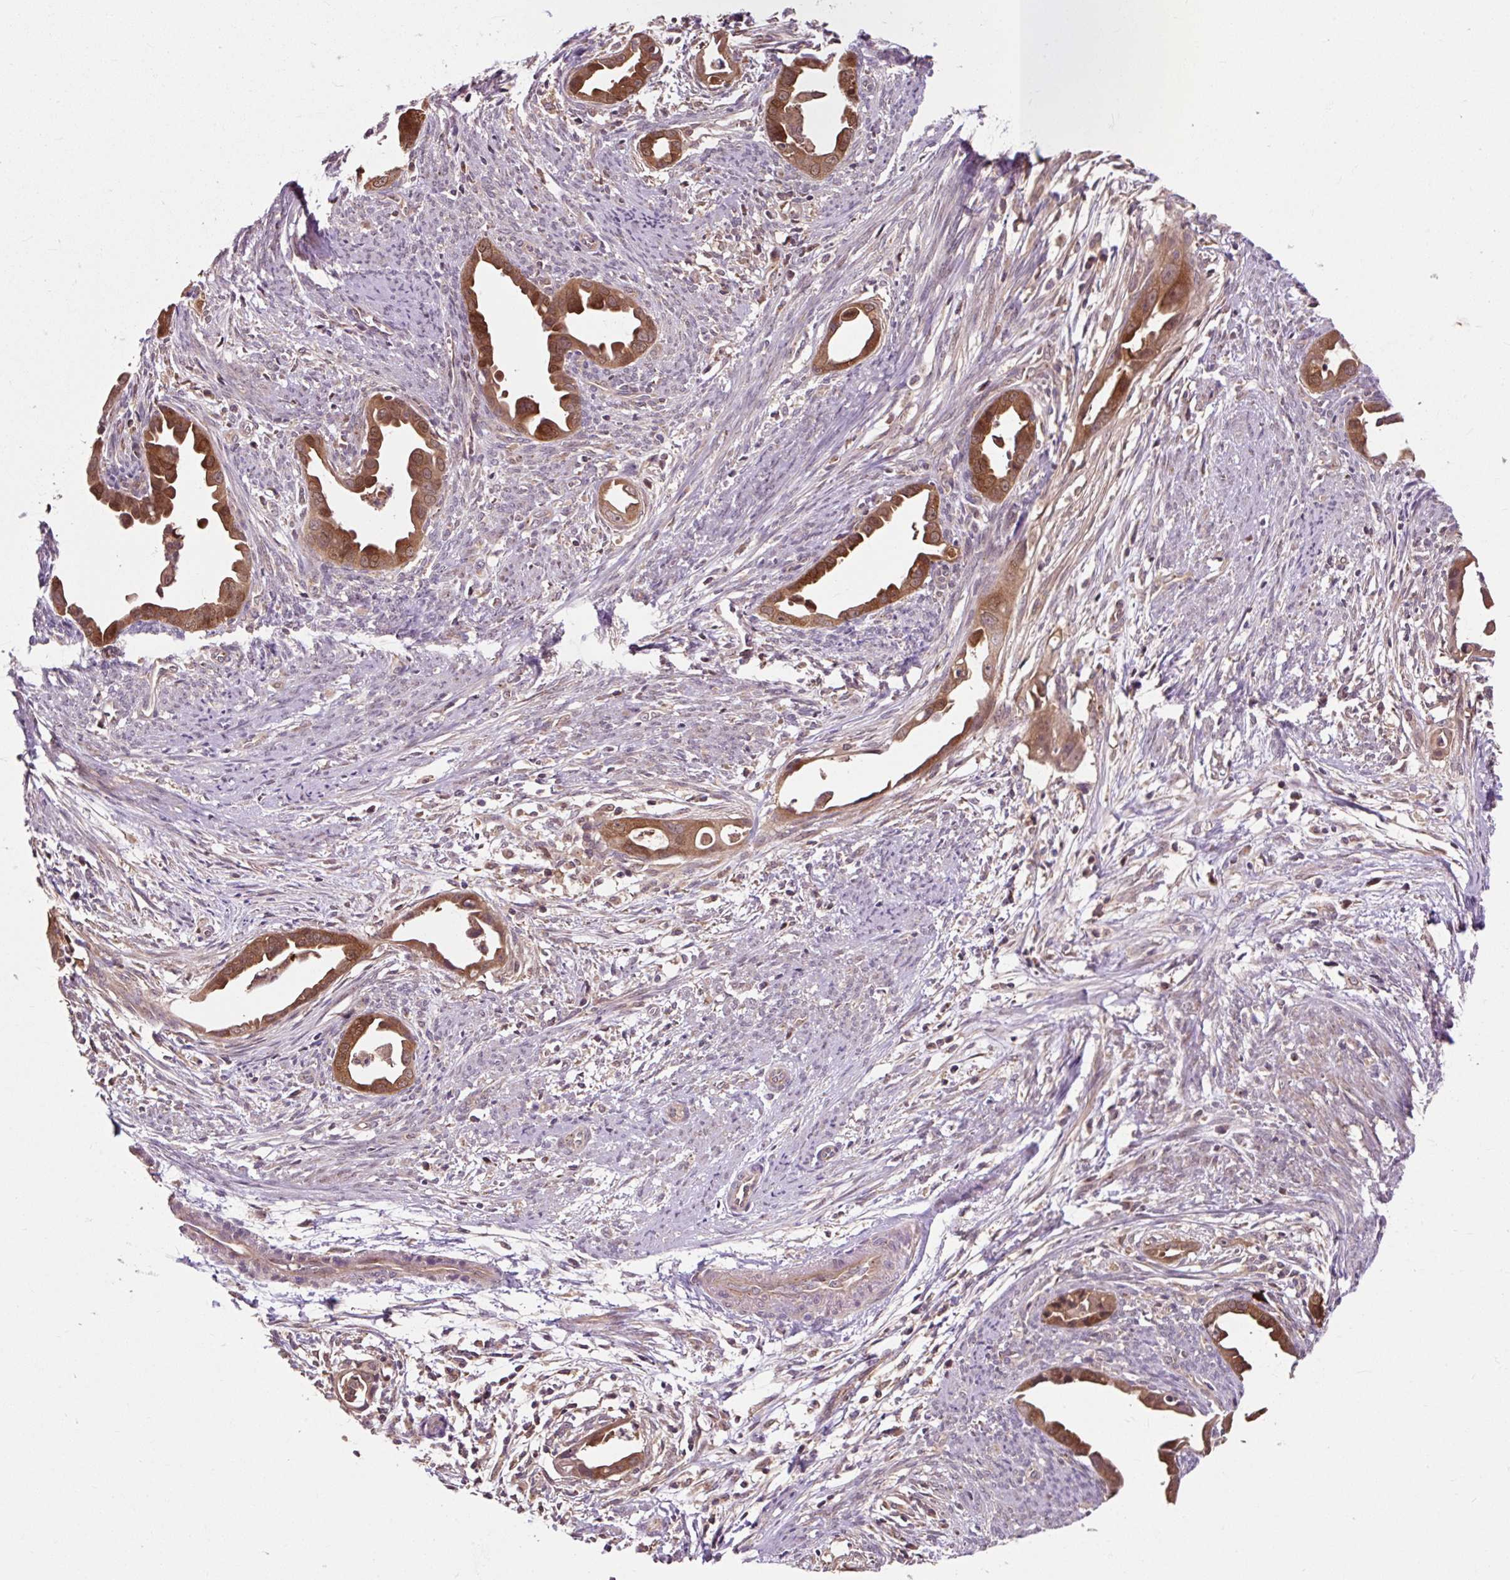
{"staining": {"intensity": "strong", "quantity": ">75%", "location": "cytoplasmic/membranous"}, "tissue": "endometrial cancer", "cell_type": "Tumor cells", "image_type": "cancer", "snomed": [{"axis": "morphology", "description": "Adenocarcinoma, NOS"}, {"axis": "topography", "description": "Endometrium"}], "caption": "Adenocarcinoma (endometrial) stained for a protein (brown) reveals strong cytoplasmic/membranous positive staining in approximately >75% of tumor cells.", "gene": "MMS19", "patient": {"sex": "female", "age": 57}}